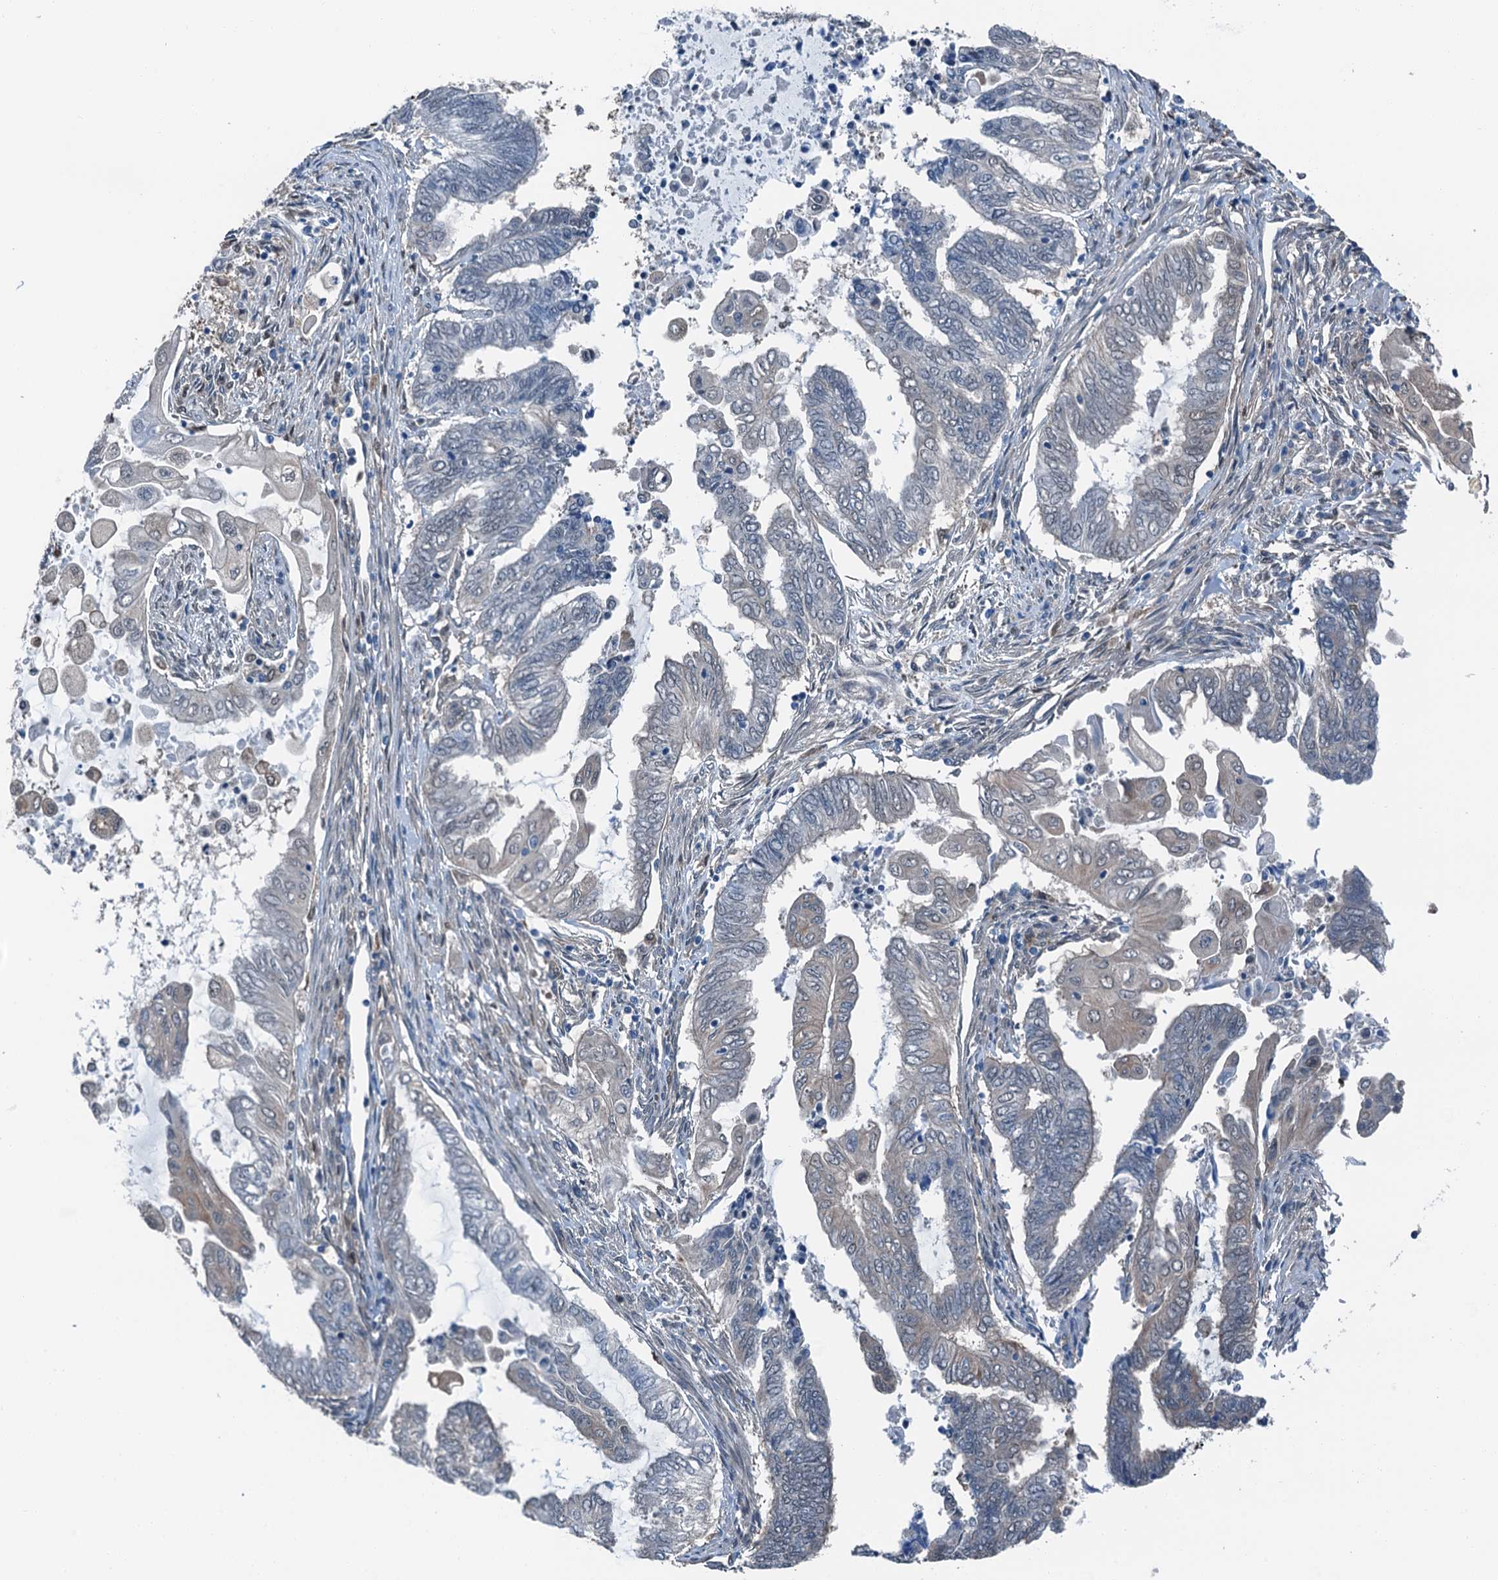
{"staining": {"intensity": "negative", "quantity": "none", "location": "none"}, "tissue": "endometrial cancer", "cell_type": "Tumor cells", "image_type": "cancer", "snomed": [{"axis": "morphology", "description": "Adenocarcinoma, NOS"}, {"axis": "topography", "description": "Uterus"}, {"axis": "topography", "description": "Endometrium"}], "caption": "Endometrial cancer (adenocarcinoma) was stained to show a protein in brown. There is no significant positivity in tumor cells. (DAB (3,3'-diaminobenzidine) IHC with hematoxylin counter stain).", "gene": "RNH1", "patient": {"sex": "female", "age": 70}}